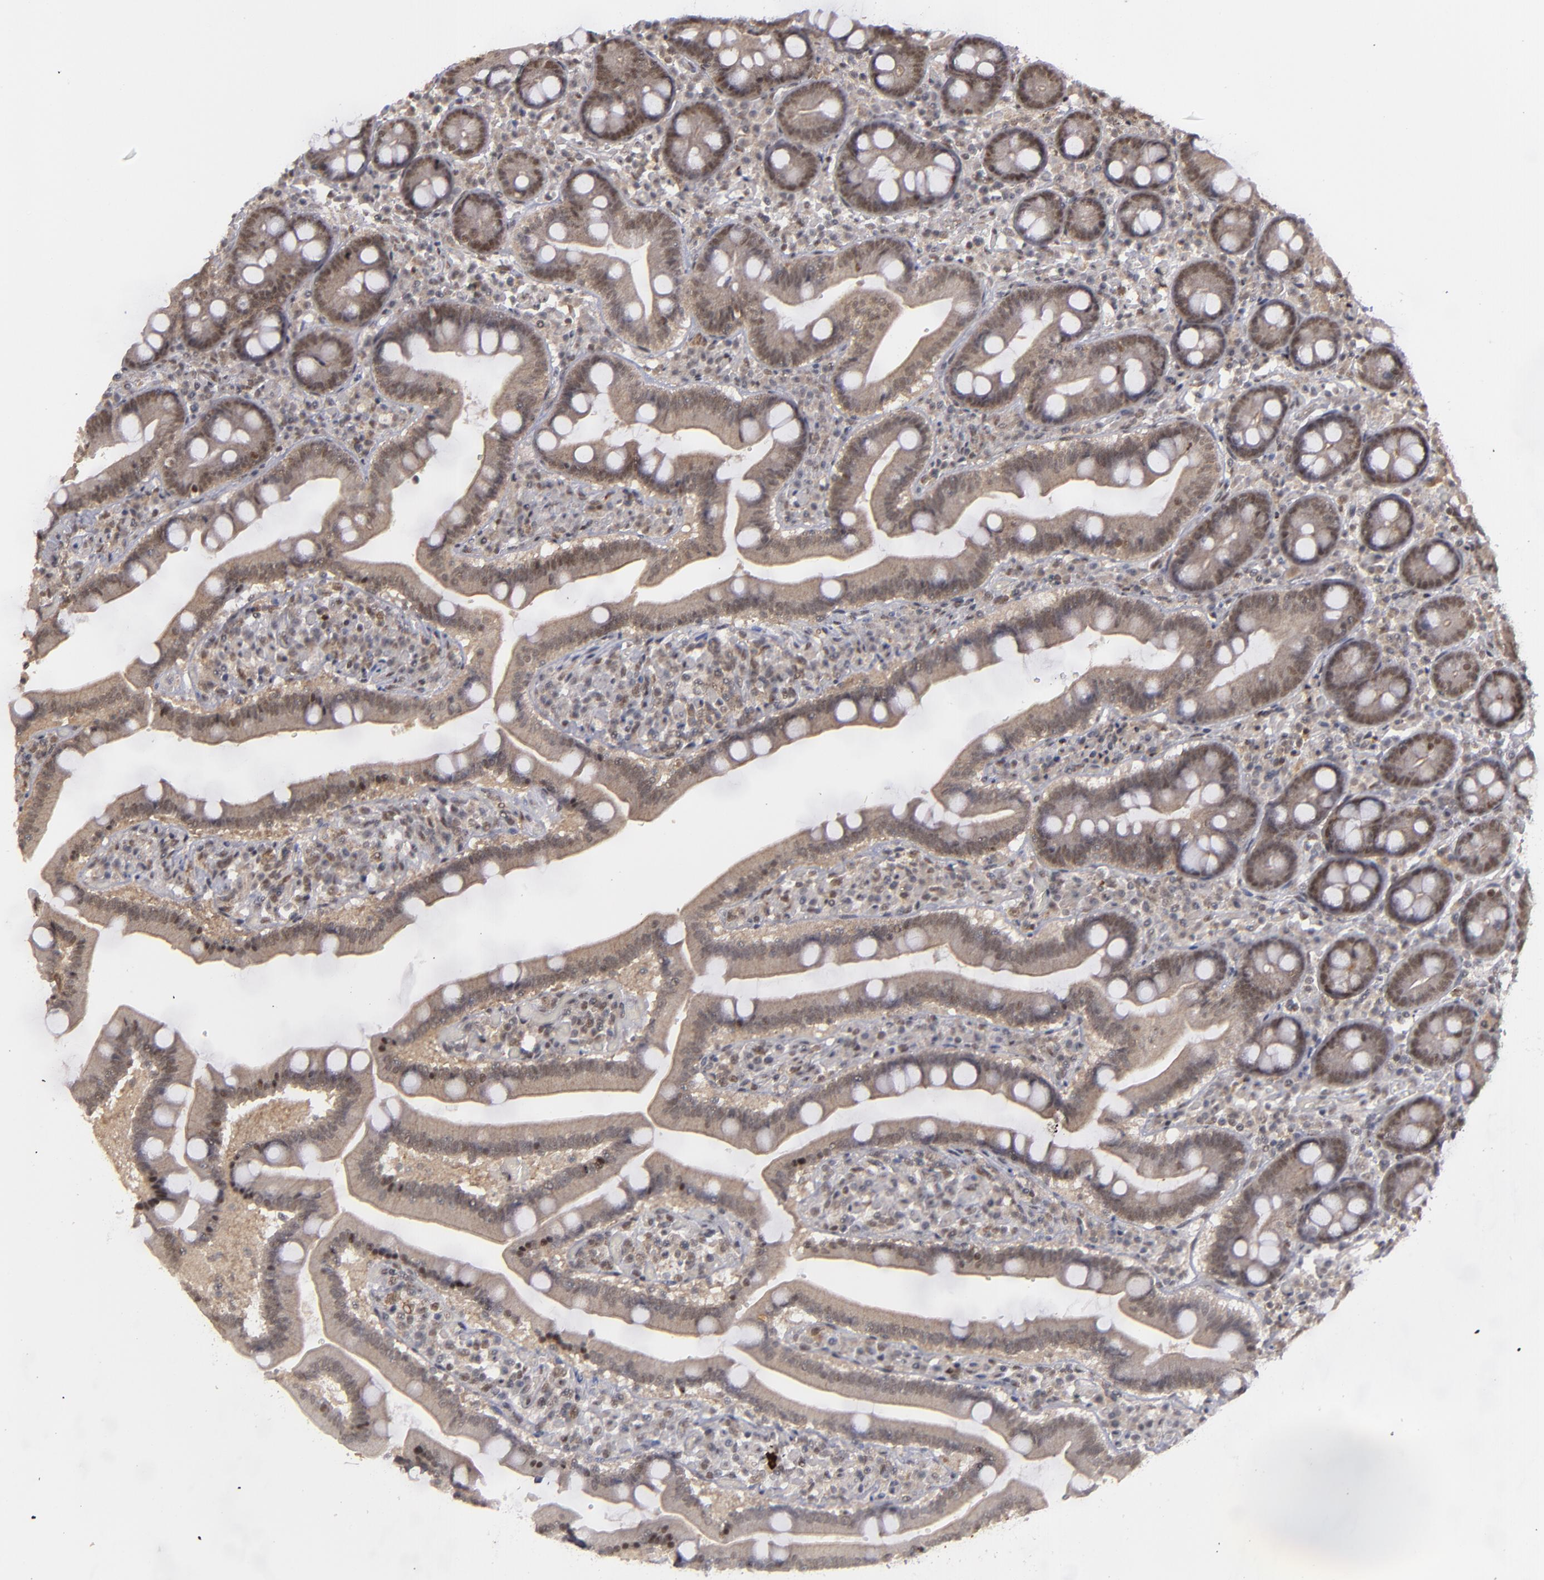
{"staining": {"intensity": "weak", "quantity": ">75%", "location": "nuclear"}, "tissue": "duodenum", "cell_type": "Glandular cells", "image_type": "normal", "snomed": [{"axis": "morphology", "description": "Normal tissue, NOS"}, {"axis": "topography", "description": "Duodenum"}], "caption": "Brown immunohistochemical staining in unremarkable duodenum exhibits weak nuclear expression in about >75% of glandular cells.", "gene": "ZNF234", "patient": {"sex": "male", "age": 66}}